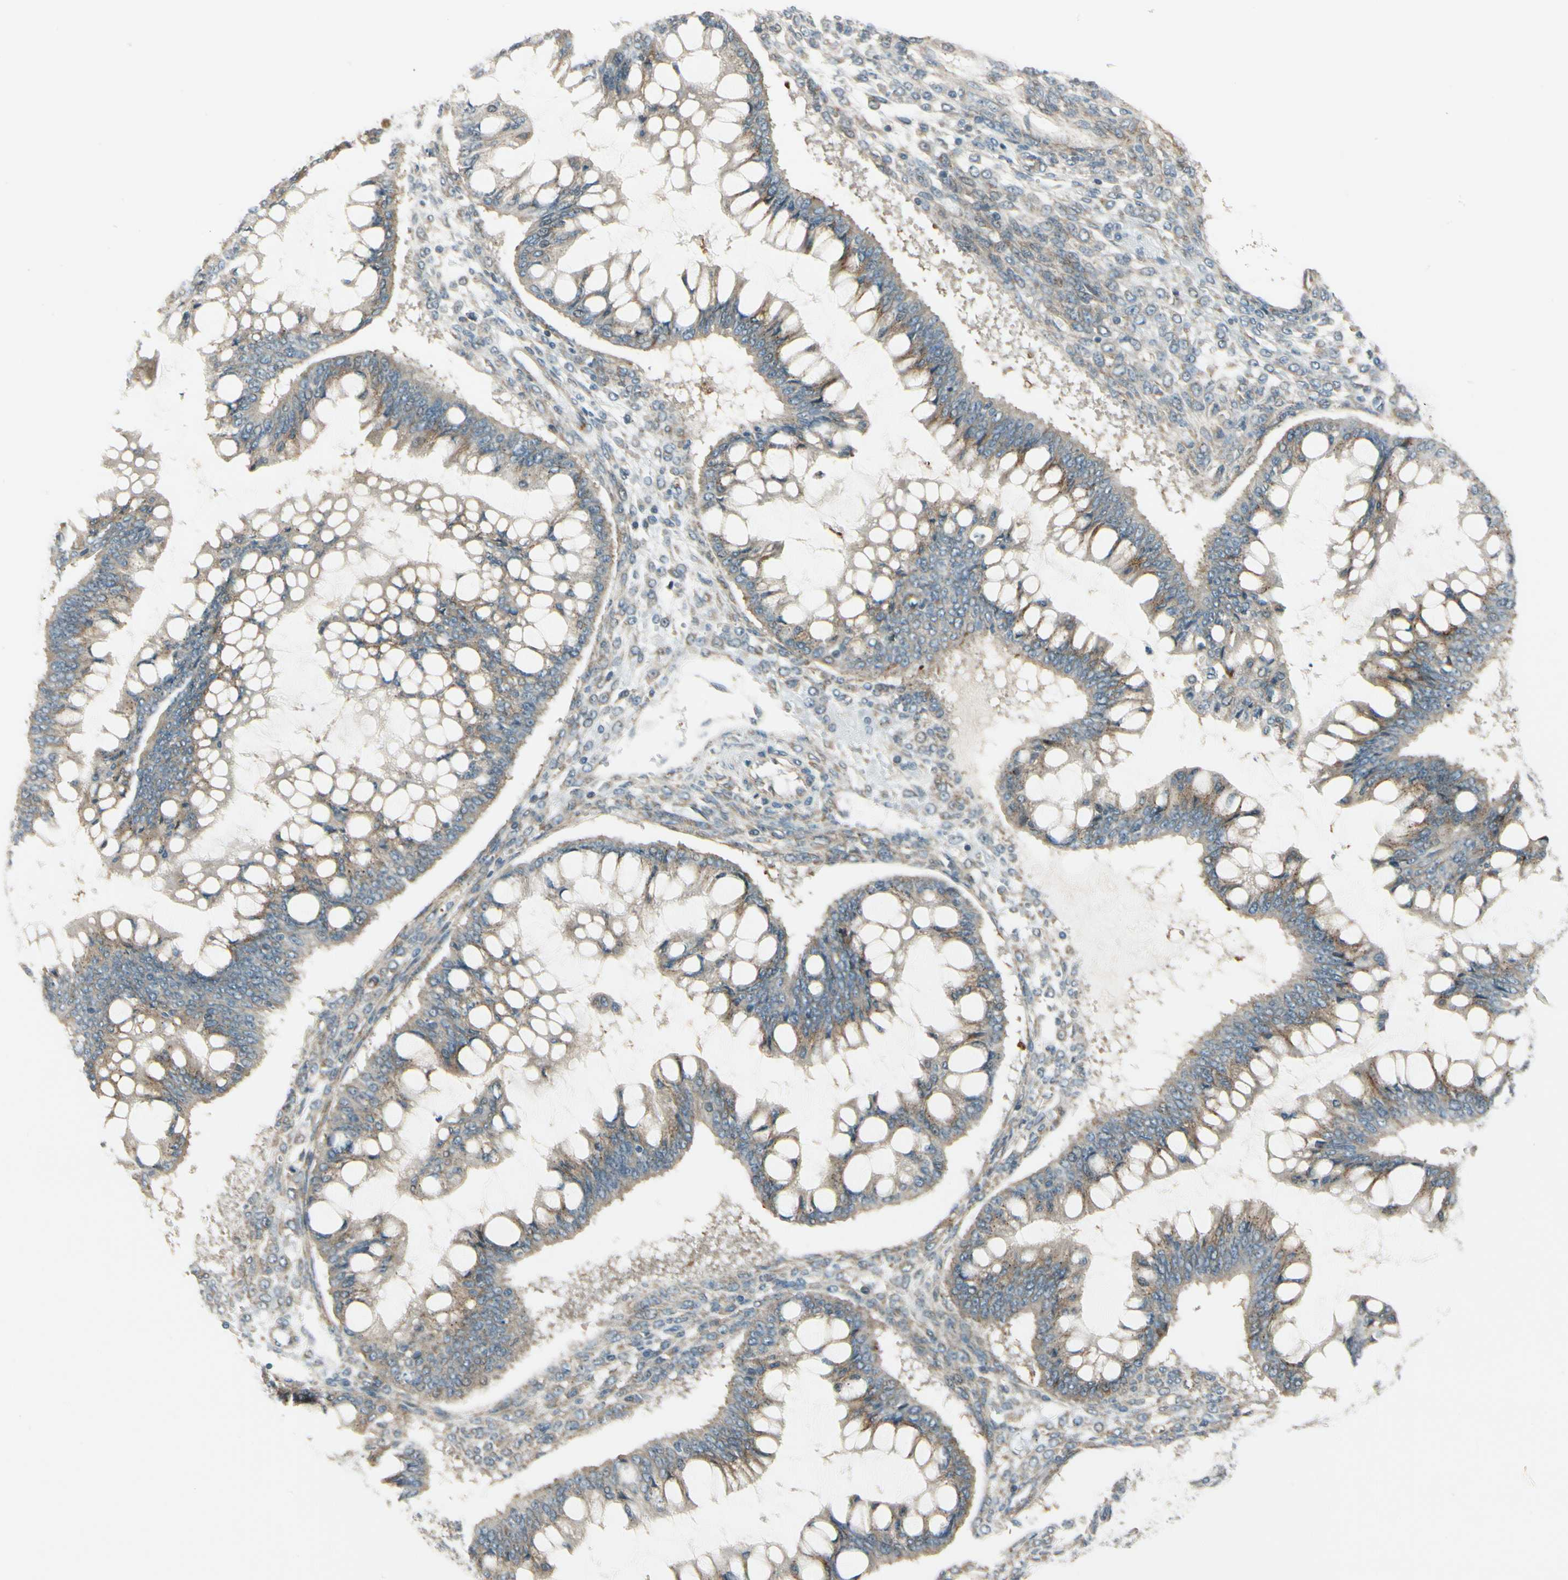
{"staining": {"intensity": "moderate", "quantity": ">75%", "location": "cytoplasmic/membranous"}, "tissue": "ovarian cancer", "cell_type": "Tumor cells", "image_type": "cancer", "snomed": [{"axis": "morphology", "description": "Cystadenocarcinoma, mucinous, NOS"}, {"axis": "topography", "description": "Ovary"}], "caption": "A photomicrograph of human ovarian mucinous cystadenocarcinoma stained for a protein reveals moderate cytoplasmic/membranous brown staining in tumor cells.", "gene": "MANSC1", "patient": {"sex": "female", "age": 73}}